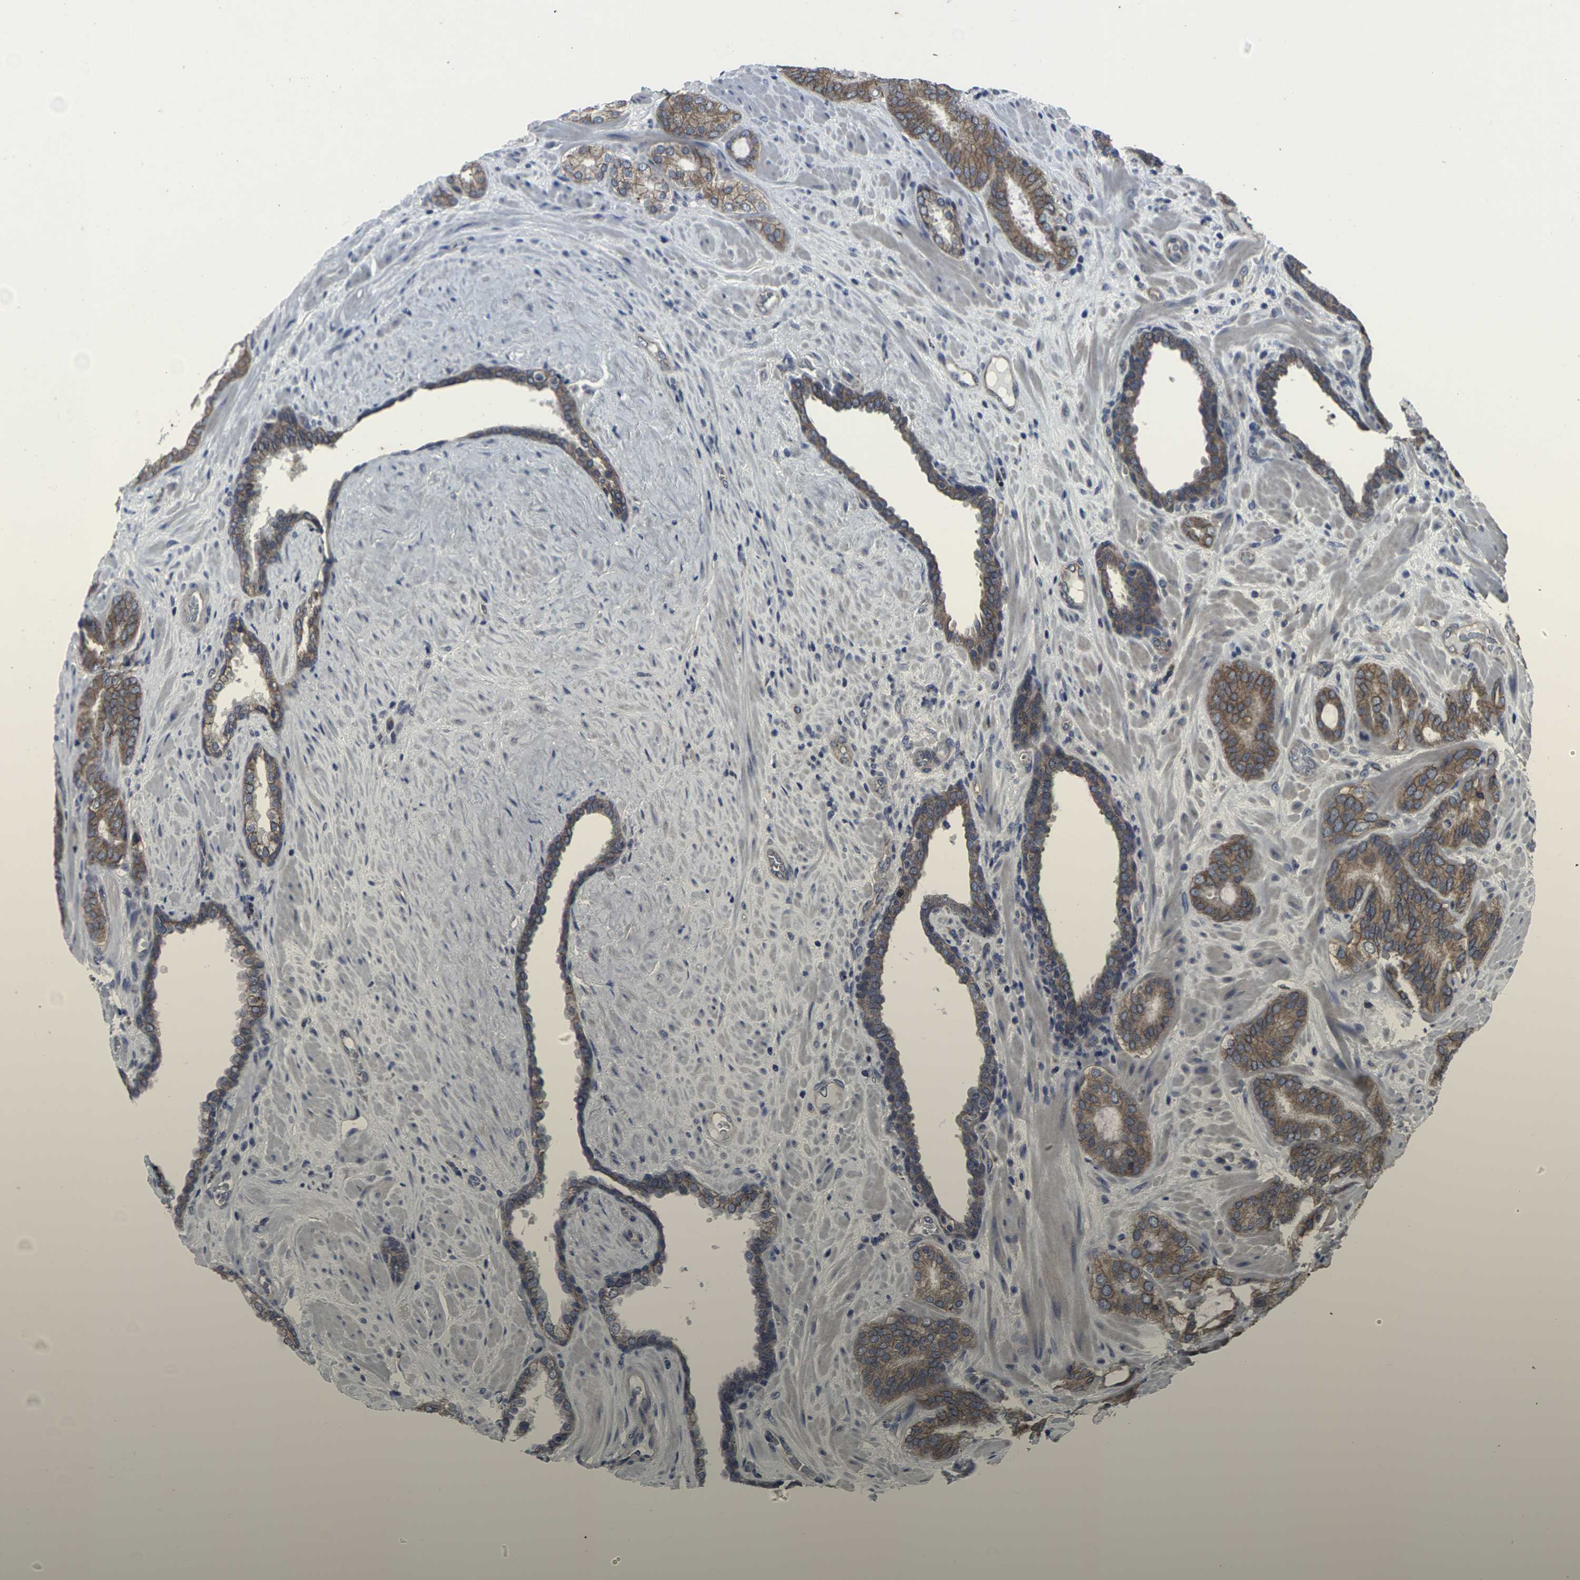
{"staining": {"intensity": "moderate", "quantity": ">75%", "location": "cytoplasmic/membranous"}, "tissue": "prostate cancer", "cell_type": "Tumor cells", "image_type": "cancer", "snomed": [{"axis": "morphology", "description": "Adenocarcinoma, Low grade"}, {"axis": "topography", "description": "Prostate"}], "caption": "Moderate cytoplasmic/membranous expression is identified in about >75% of tumor cells in prostate adenocarcinoma (low-grade).", "gene": "MAPKAPK2", "patient": {"sex": "male", "age": 63}}